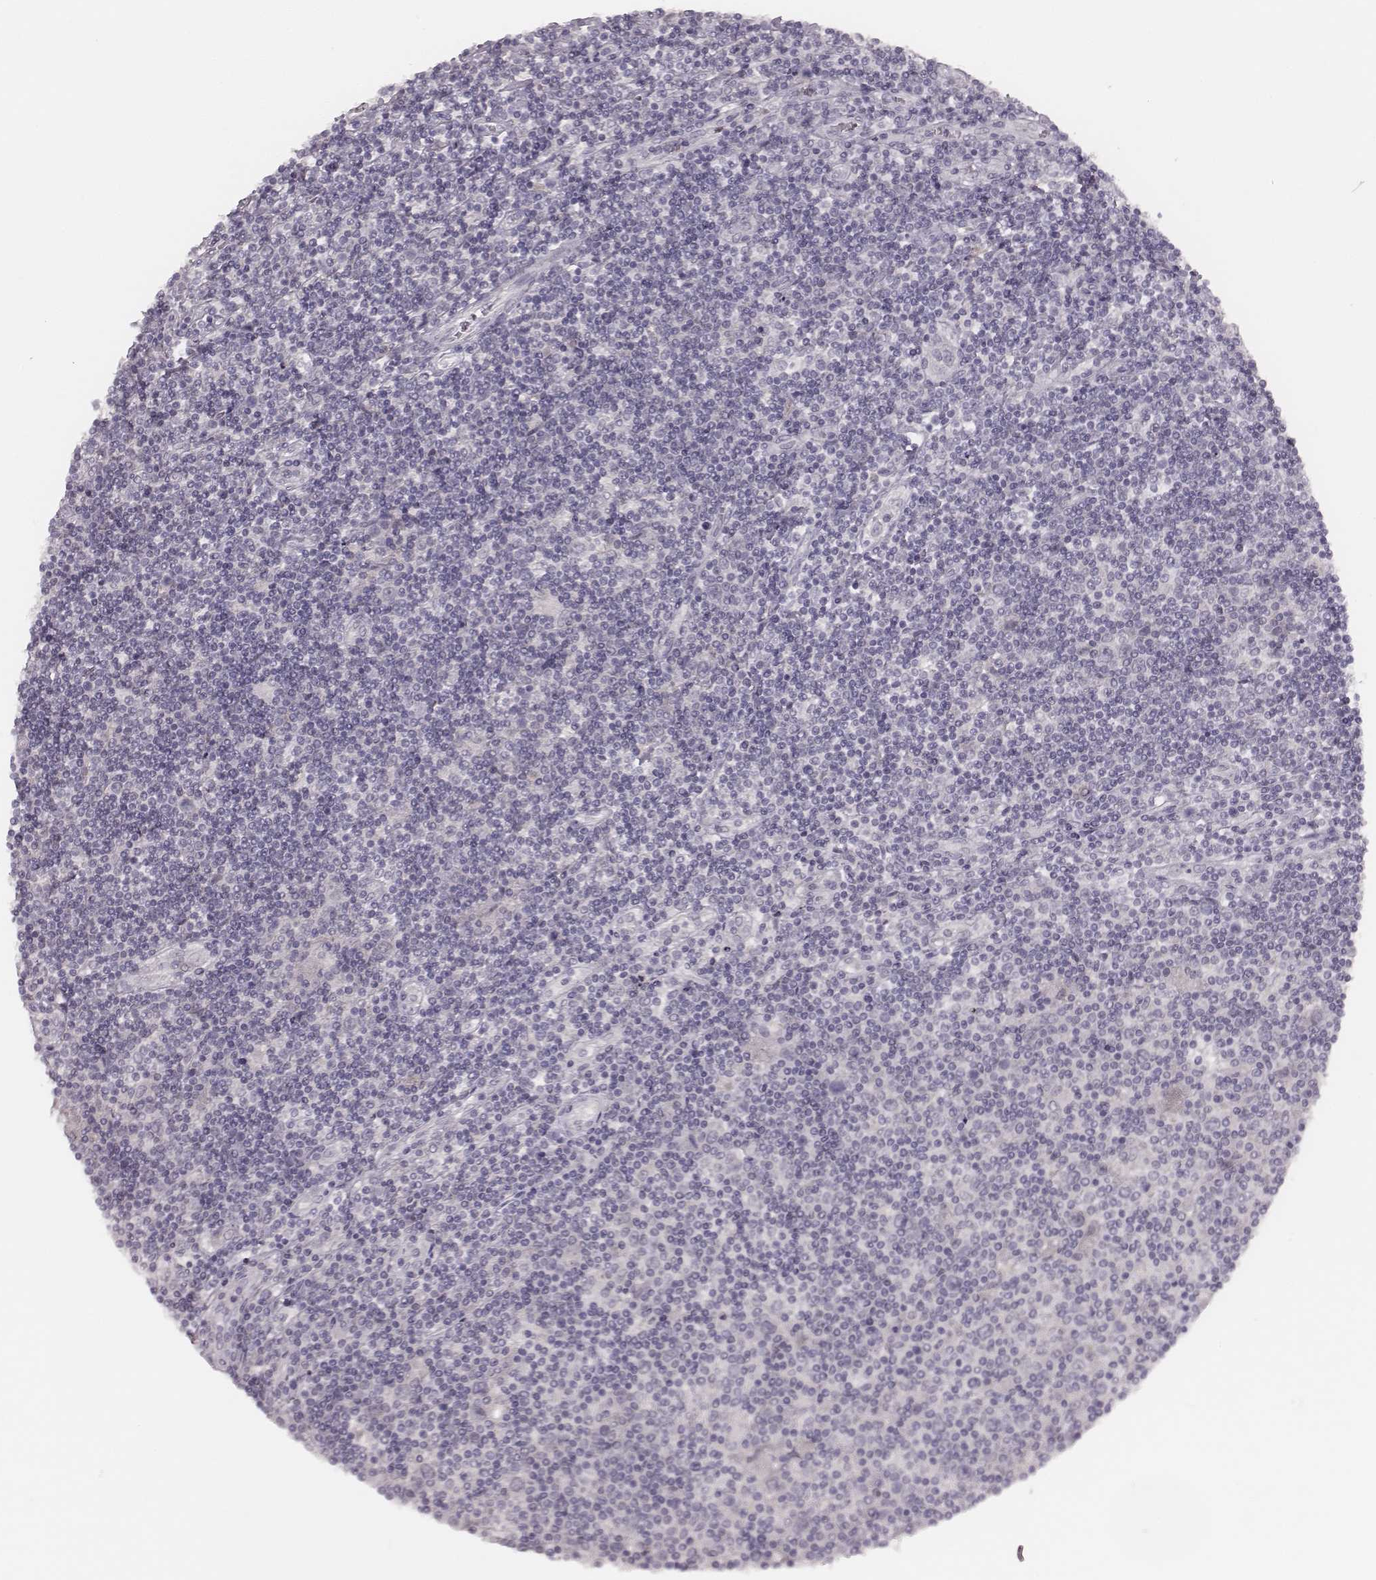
{"staining": {"intensity": "negative", "quantity": "none", "location": "none"}, "tissue": "lymphoma", "cell_type": "Tumor cells", "image_type": "cancer", "snomed": [{"axis": "morphology", "description": "Hodgkin's disease, NOS"}, {"axis": "topography", "description": "Lymph node"}], "caption": "This is an IHC micrograph of human Hodgkin's disease. There is no staining in tumor cells.", "gene": "LY6K", "patient": {"sex": "male", "age": 40}}